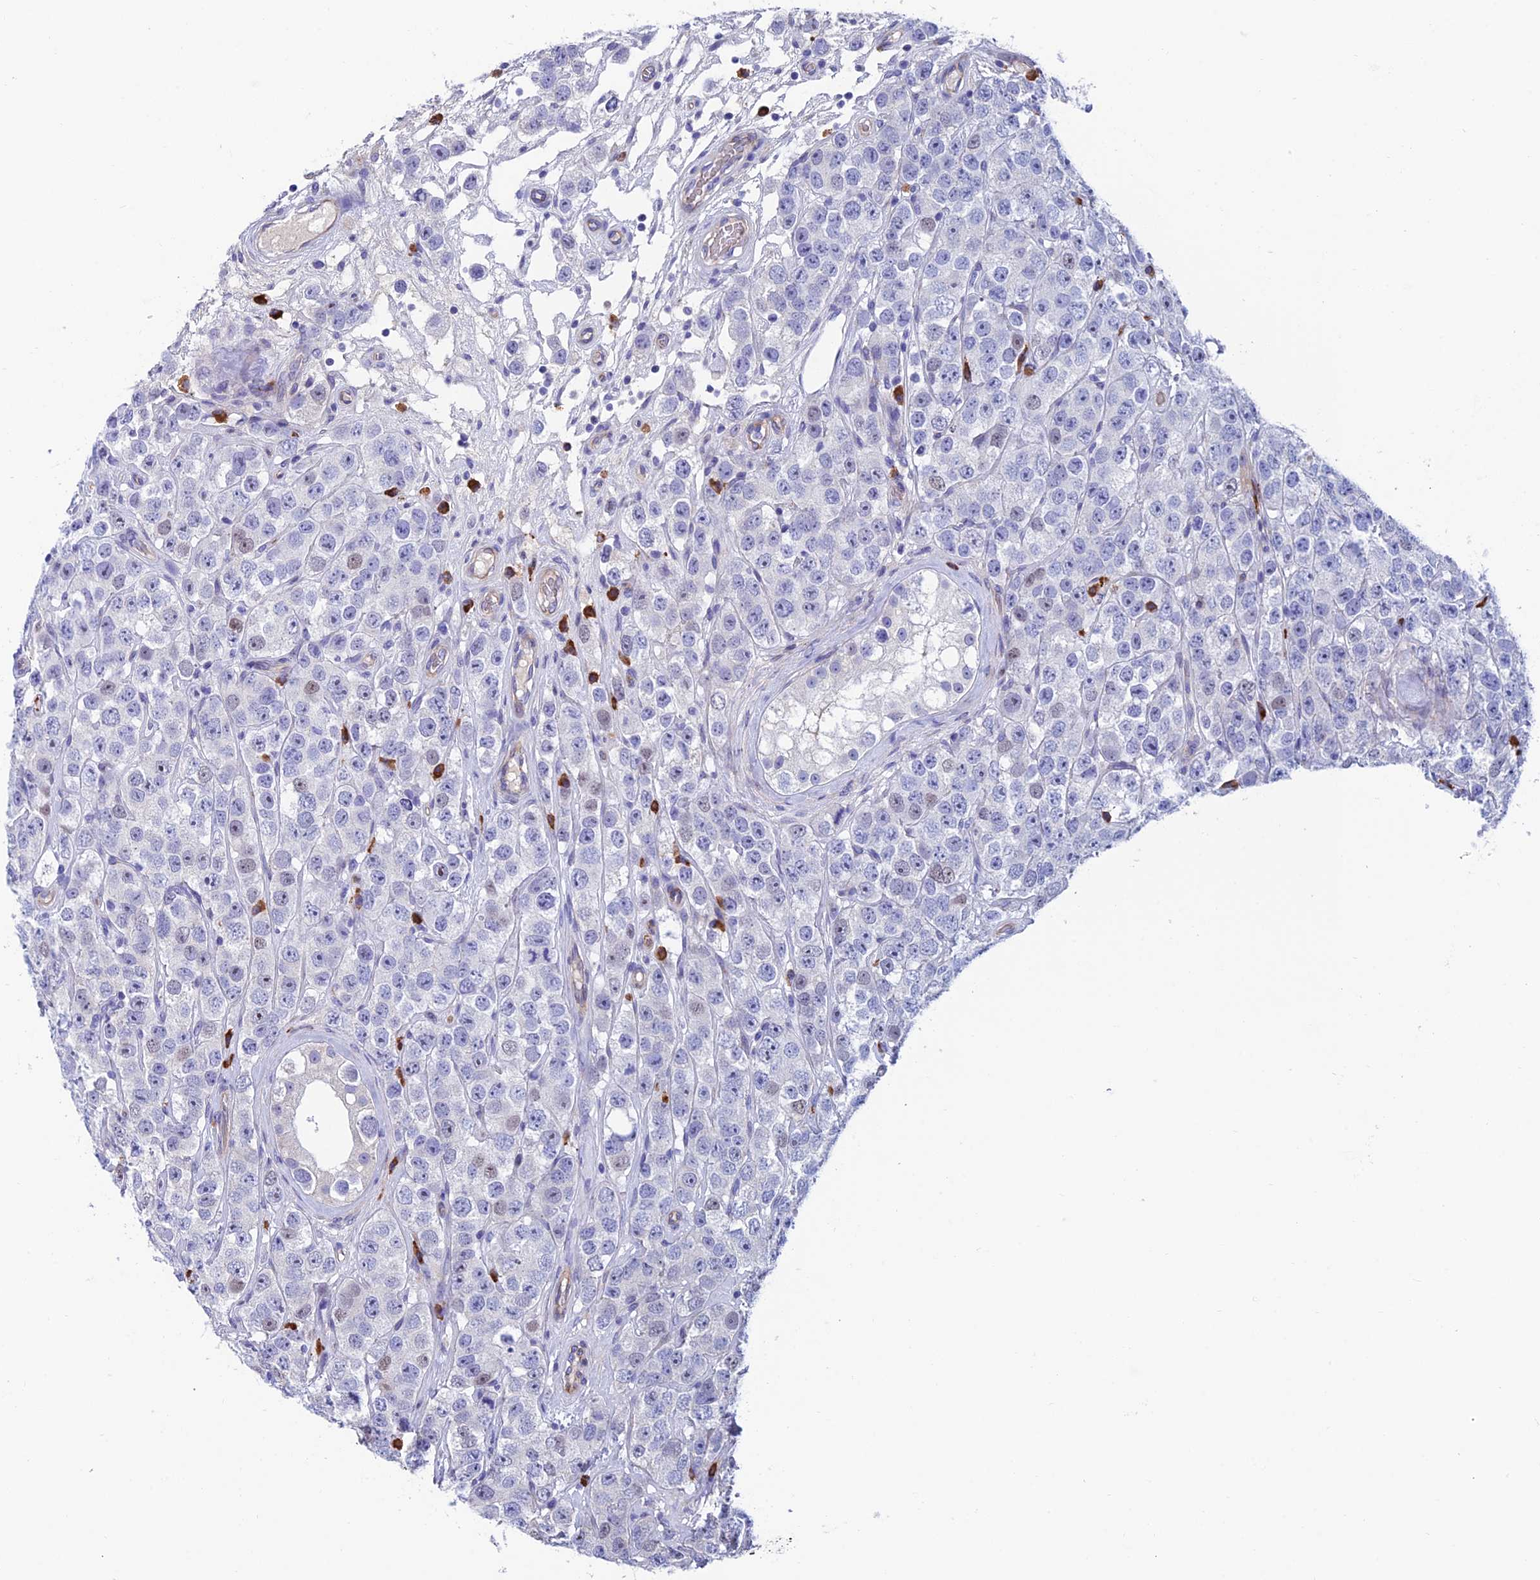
{"staining": {"intensity": "negative", "quantity": "none", "location": "none"}, "tissue": "testis cancer", "cell_type": "Tumor cells", "image_type": "cancer", "snomed": [{"axis": "morphology", "description": "Seminoma, NOS"}, {"axis": "topography", "description": "Testis"}], "caption": "Tumor cells are negative for brown protein staining in seminoma (testis).", "gene": "MACIR", "patient": {"sex": "male", "age": 28}}